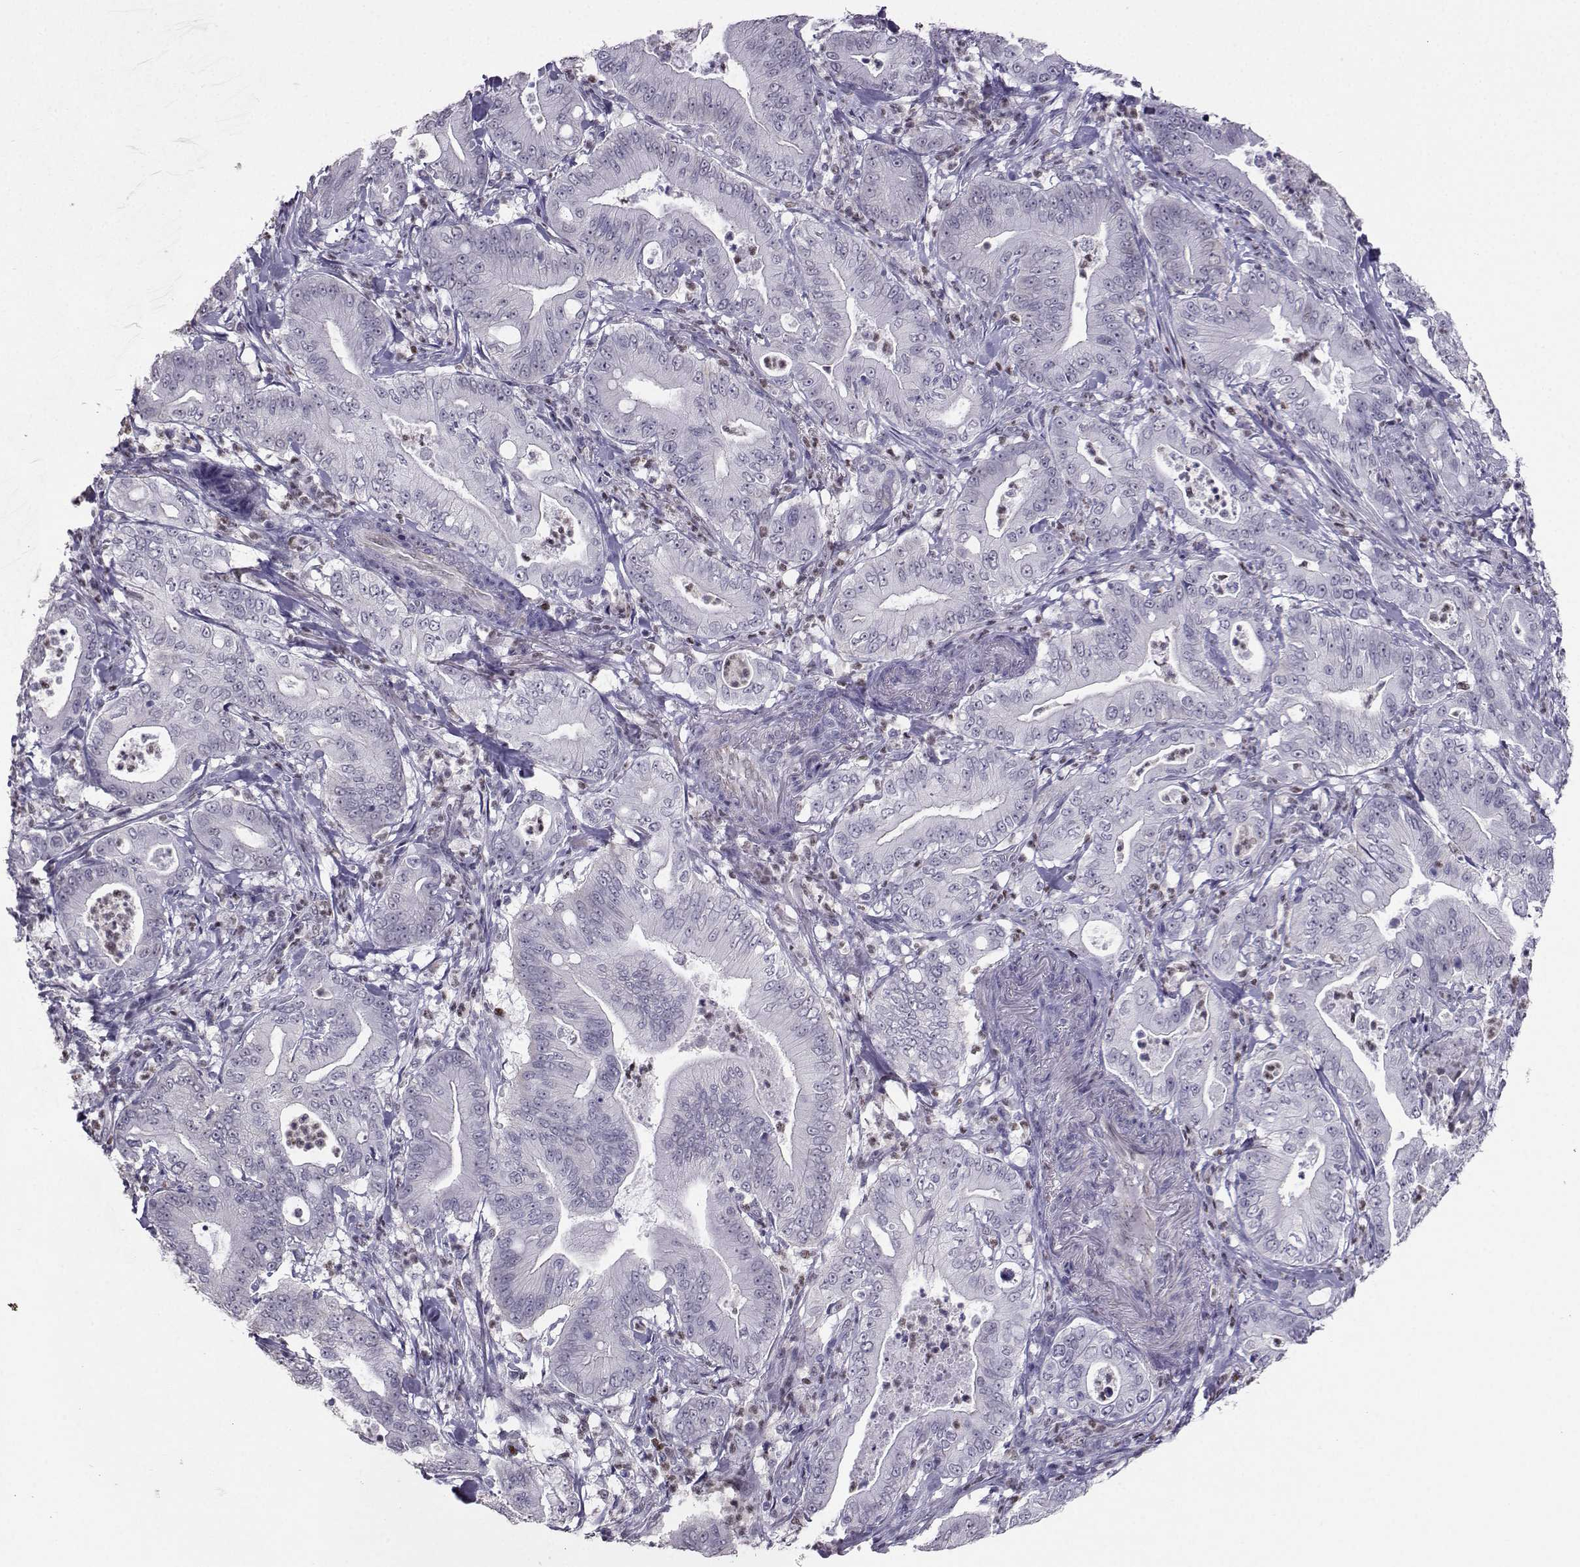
{"staining": {"intensity": "negative", "quantity": "none", "location": "none"}, "tissue": "pancreatic cancer", "cell_type": "Tumor cells", "image_type": "cancer", "snomed": [{"axis": "morphology", "description": "Adenocarcinoma, NOS"}, {"axis": "topography", "description": "Pancreas"}], "caption": "This is a image of immunohistochemistry (IHC) staining of pancreatic adenocarcinoma, which shows no expression in tumor cells. Brightfield microscopy of IHC stained with DAB (brown) and hematoxylin (blue), captured at high magnification.", "gene": "TEDC2", "patient": {"sex": "male", "age": 71}}